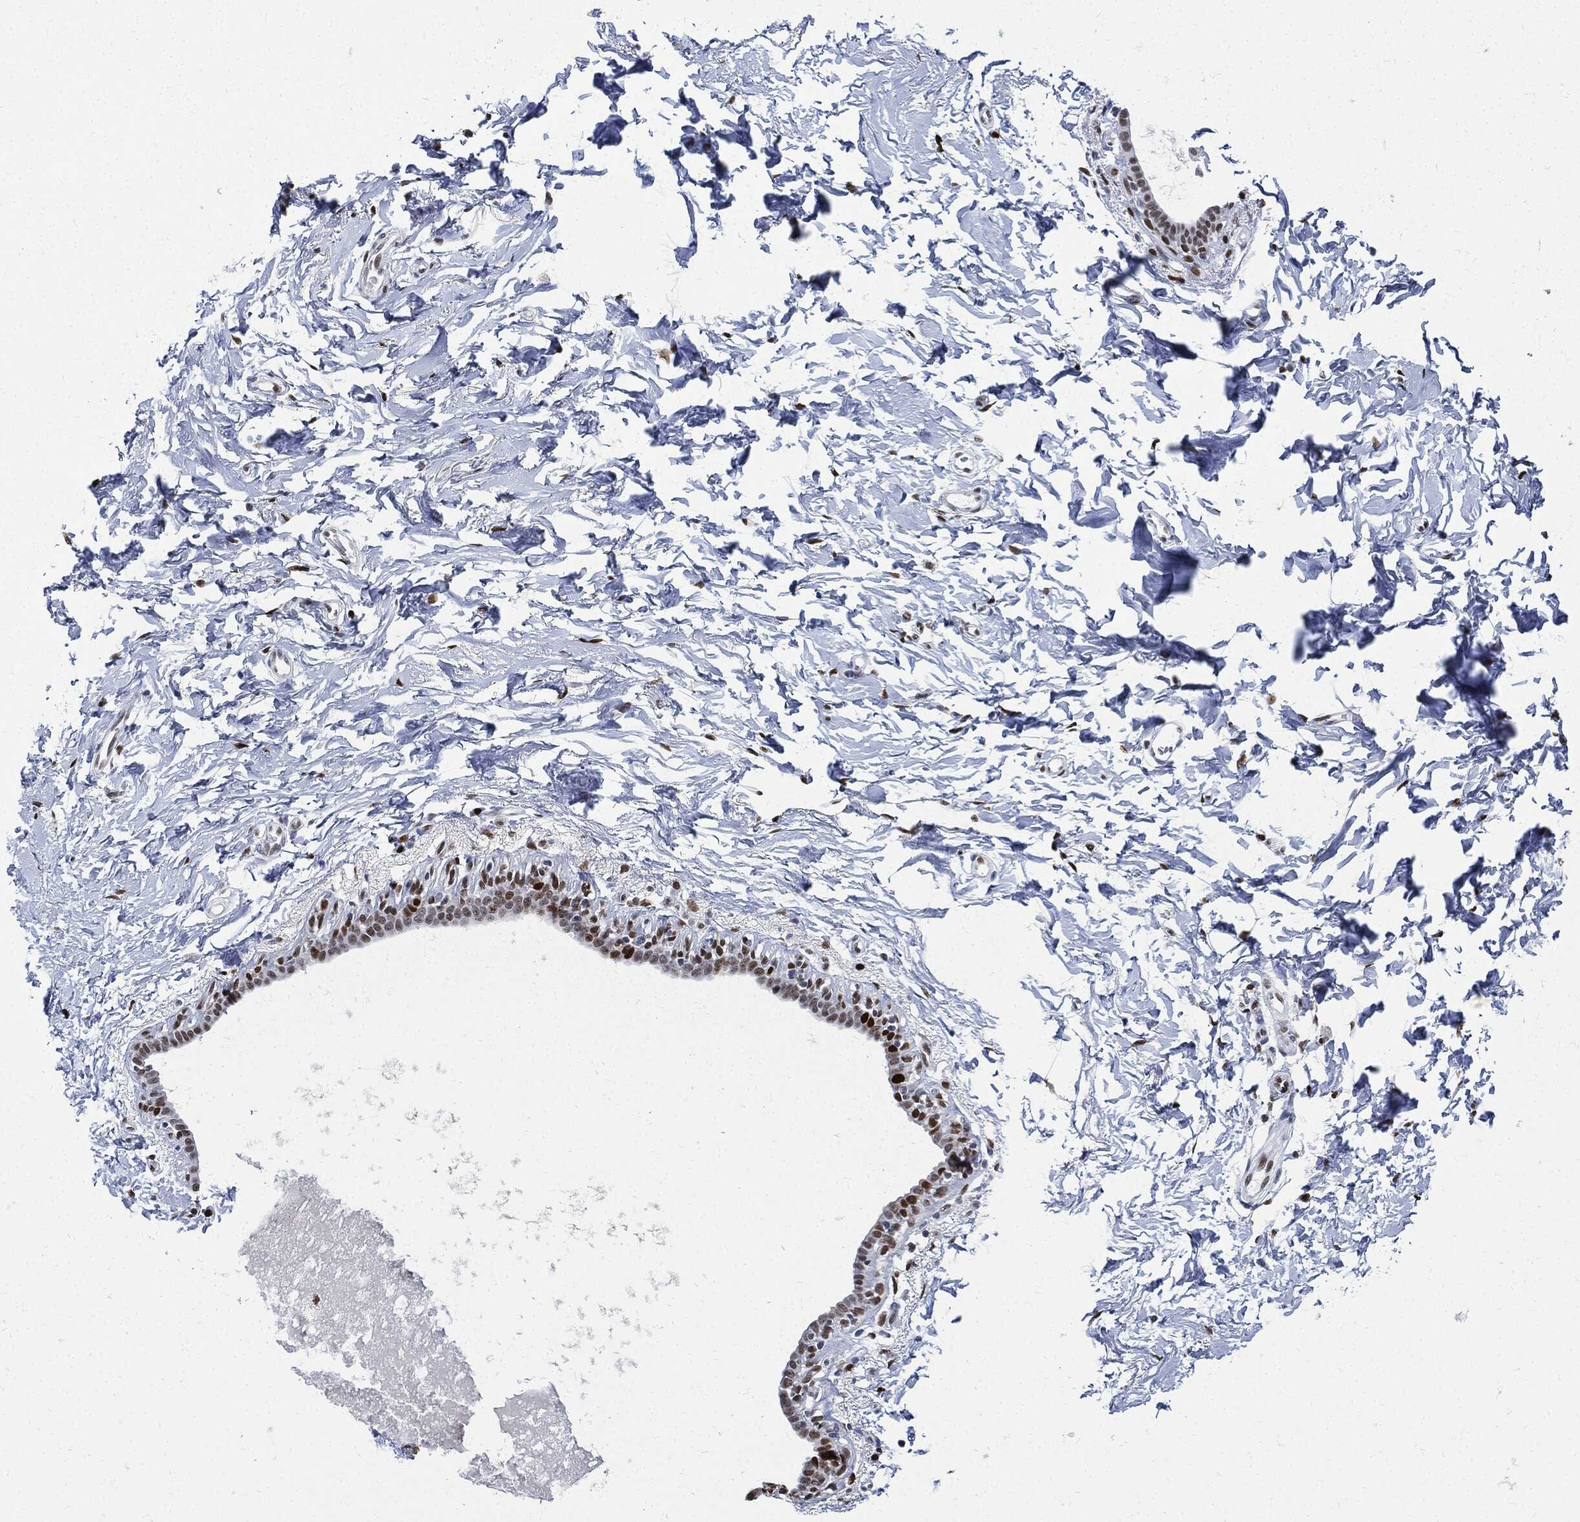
{"staining": {"intensity": "negative", "quantity": "none", "location": "none"}, "tissue": "breast", "cell_type": "Adipocytes", "image_type": "normal", "snomed": [{"axis": "morphology", "description": "Normal tissue, NOS"}, {"axis": "topography", "description": "Breast"}], "caption": "Immunohistochemistry (IHC) image of benign breast: human breast stained with DAB (3,3'-diaminobenzidine) exhibits no significant protein expression in adipocytes.", "gene": "PCNA", "patient": {"sex": "female", "age": 37}}